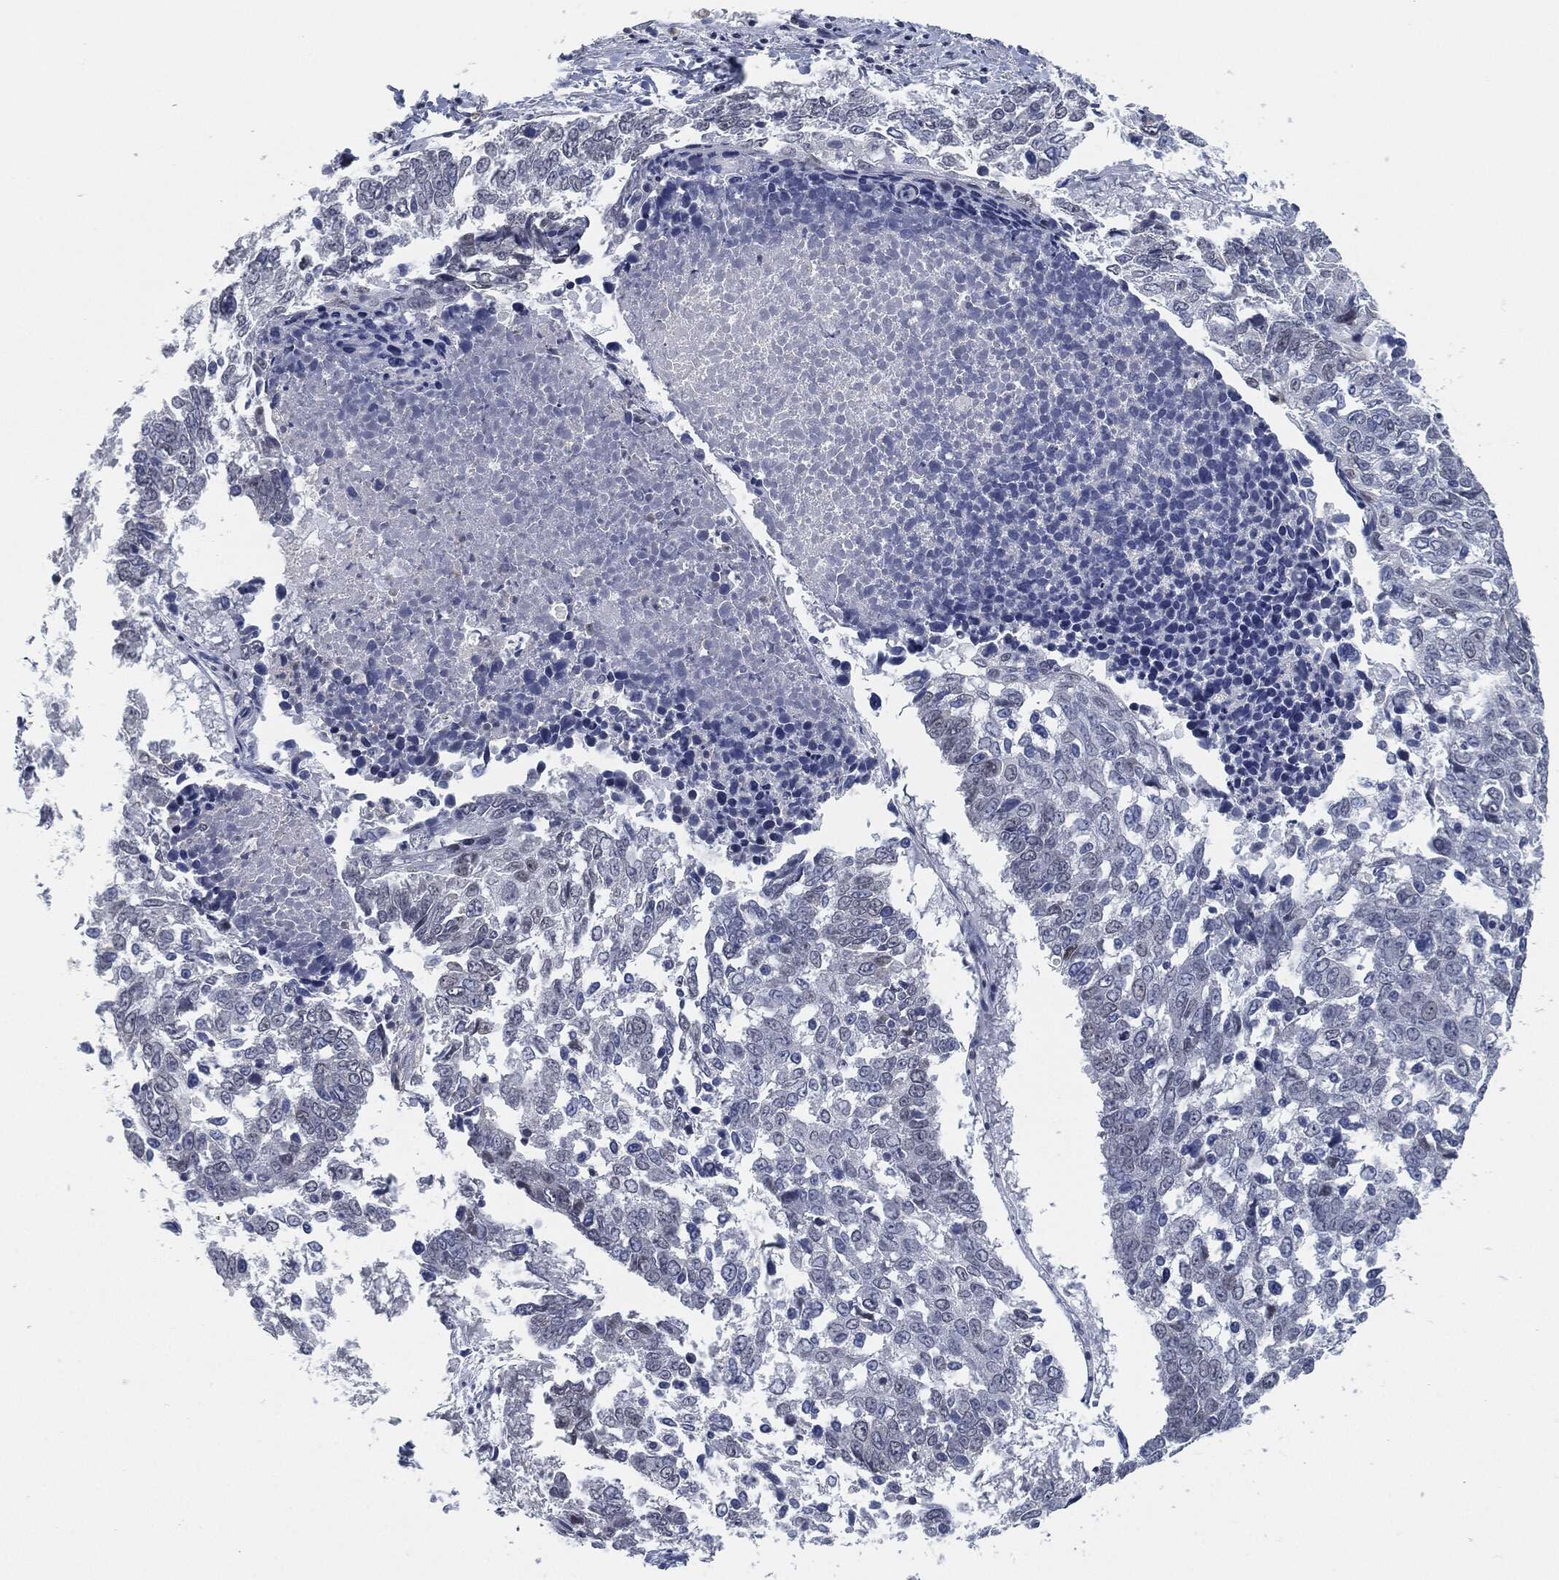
{"staining": {"intensity": "negative", "quantity": "none", "location": "none"}, "tissue": "lung cancer", "cell_type": "Tumor cells", "image_type": "cancer", "snomed": [{"axis": "morphology", "description": "Squamous cell carcinoma, NOS"}, {"axis": "topography", "description": "Lung"}], "caption": "This is a image of immunohistochemistry staining of lung cancer (squamous cell carcinoma), which shows no expression in tumor cells.", "gene": "PROM1", "patient": {"sex": "male", "age": 82}}